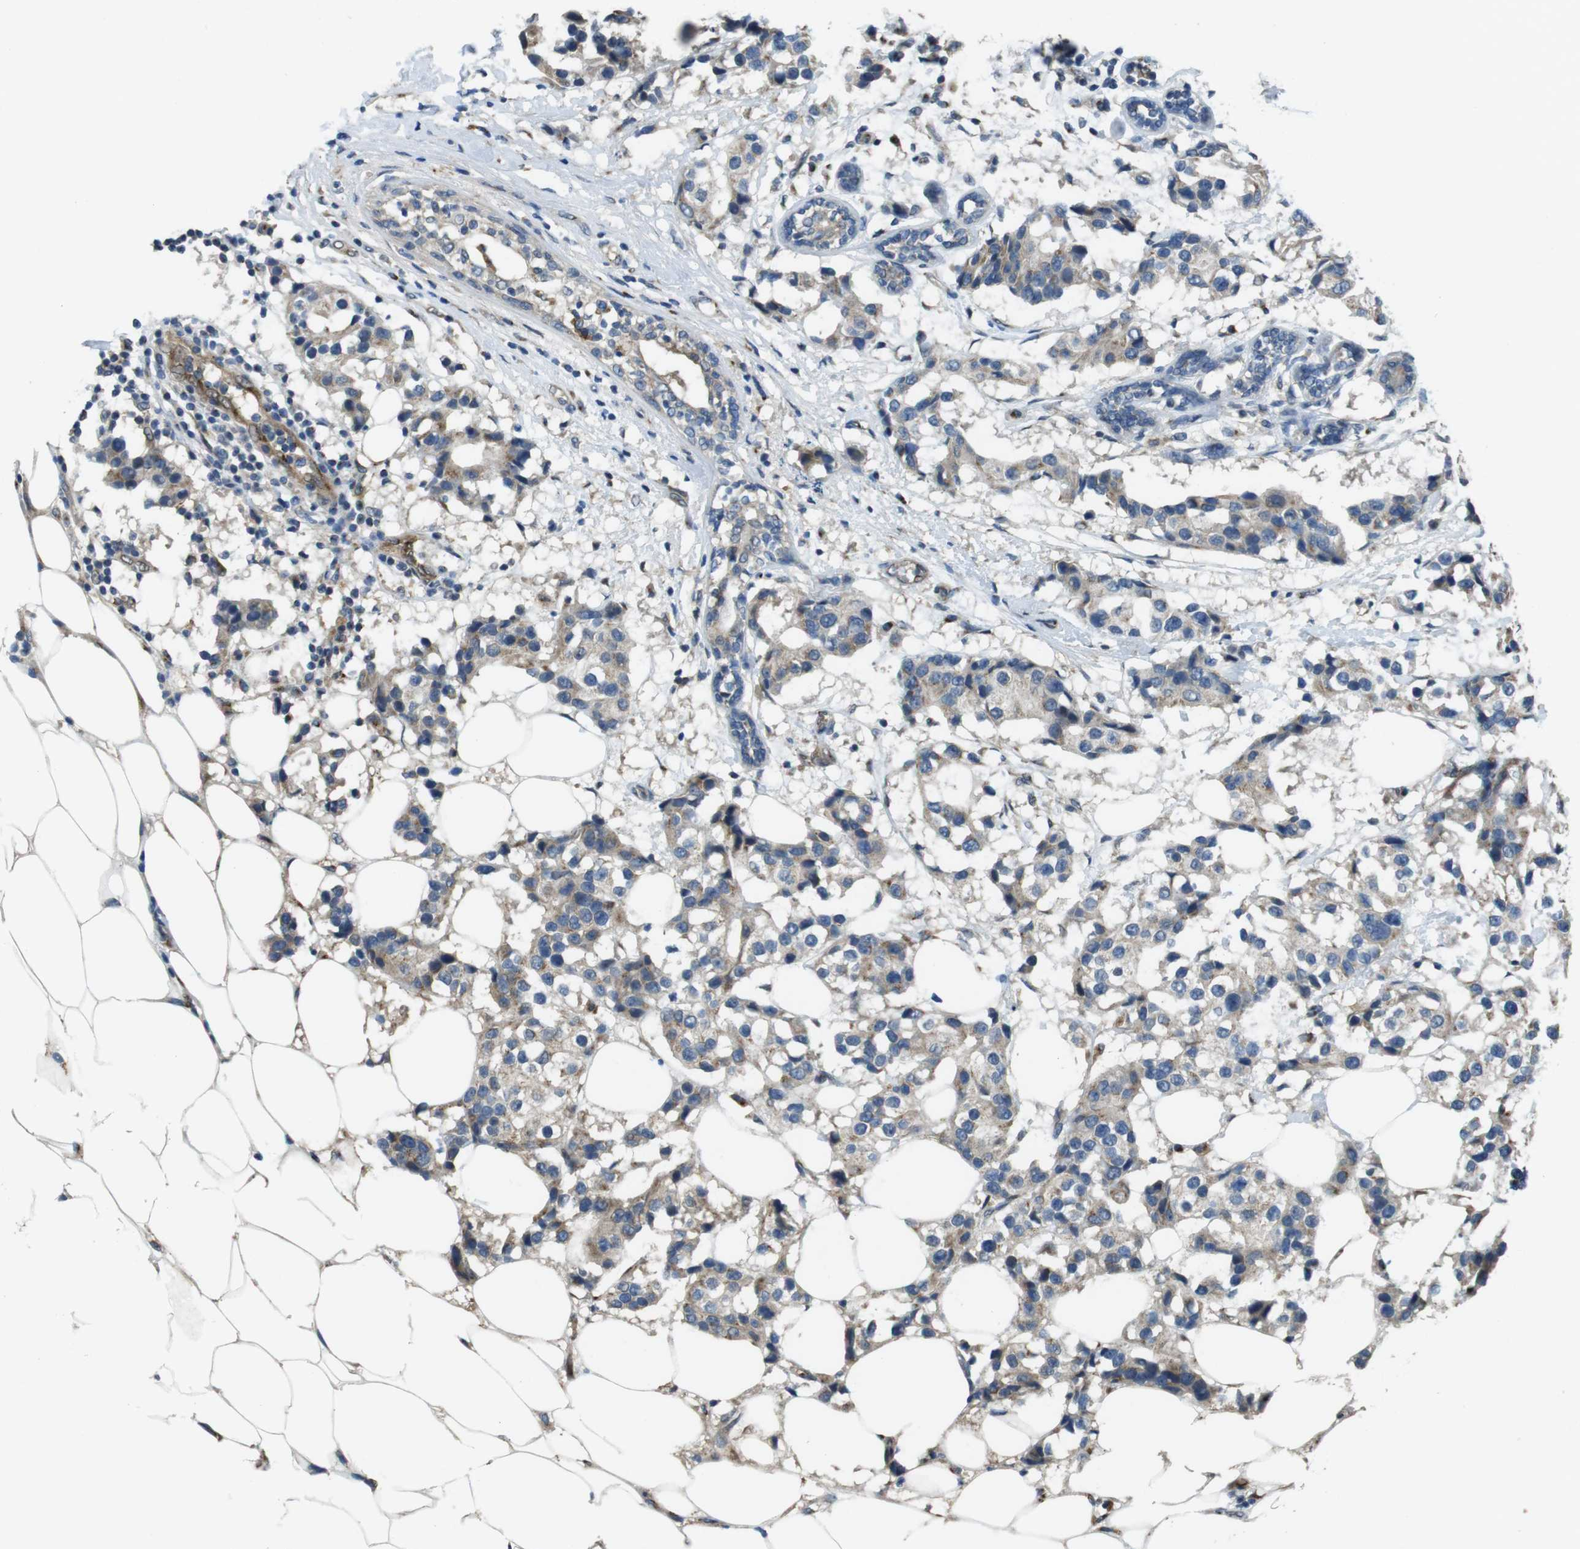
{"staining": {"intensity": "moderate", "quantity": "25%-75%", "location": "cytoplasmic/membranous"}, "tissue": "breast cancer", "cell_type": "Tumor cells", "image_type": "cancer", "snomed": [{"axis": "morphology", "description": "Normal tissue, NOS"}, {"axis": "morphology", "description": "Duct carcinoma"}, {"axis": "topography", "description": "Breast"}], "caption": "A brown stain shows moderate cytoplasmic/membranous staining of a protein in breast cancer (infiltrating ductal carcinoma) tumor cells. (DAB IHC, brown staining for protein, blue staining for nuclei).", "gene": "RAB6A", "patient": {"sex": "female", "age": 39}}